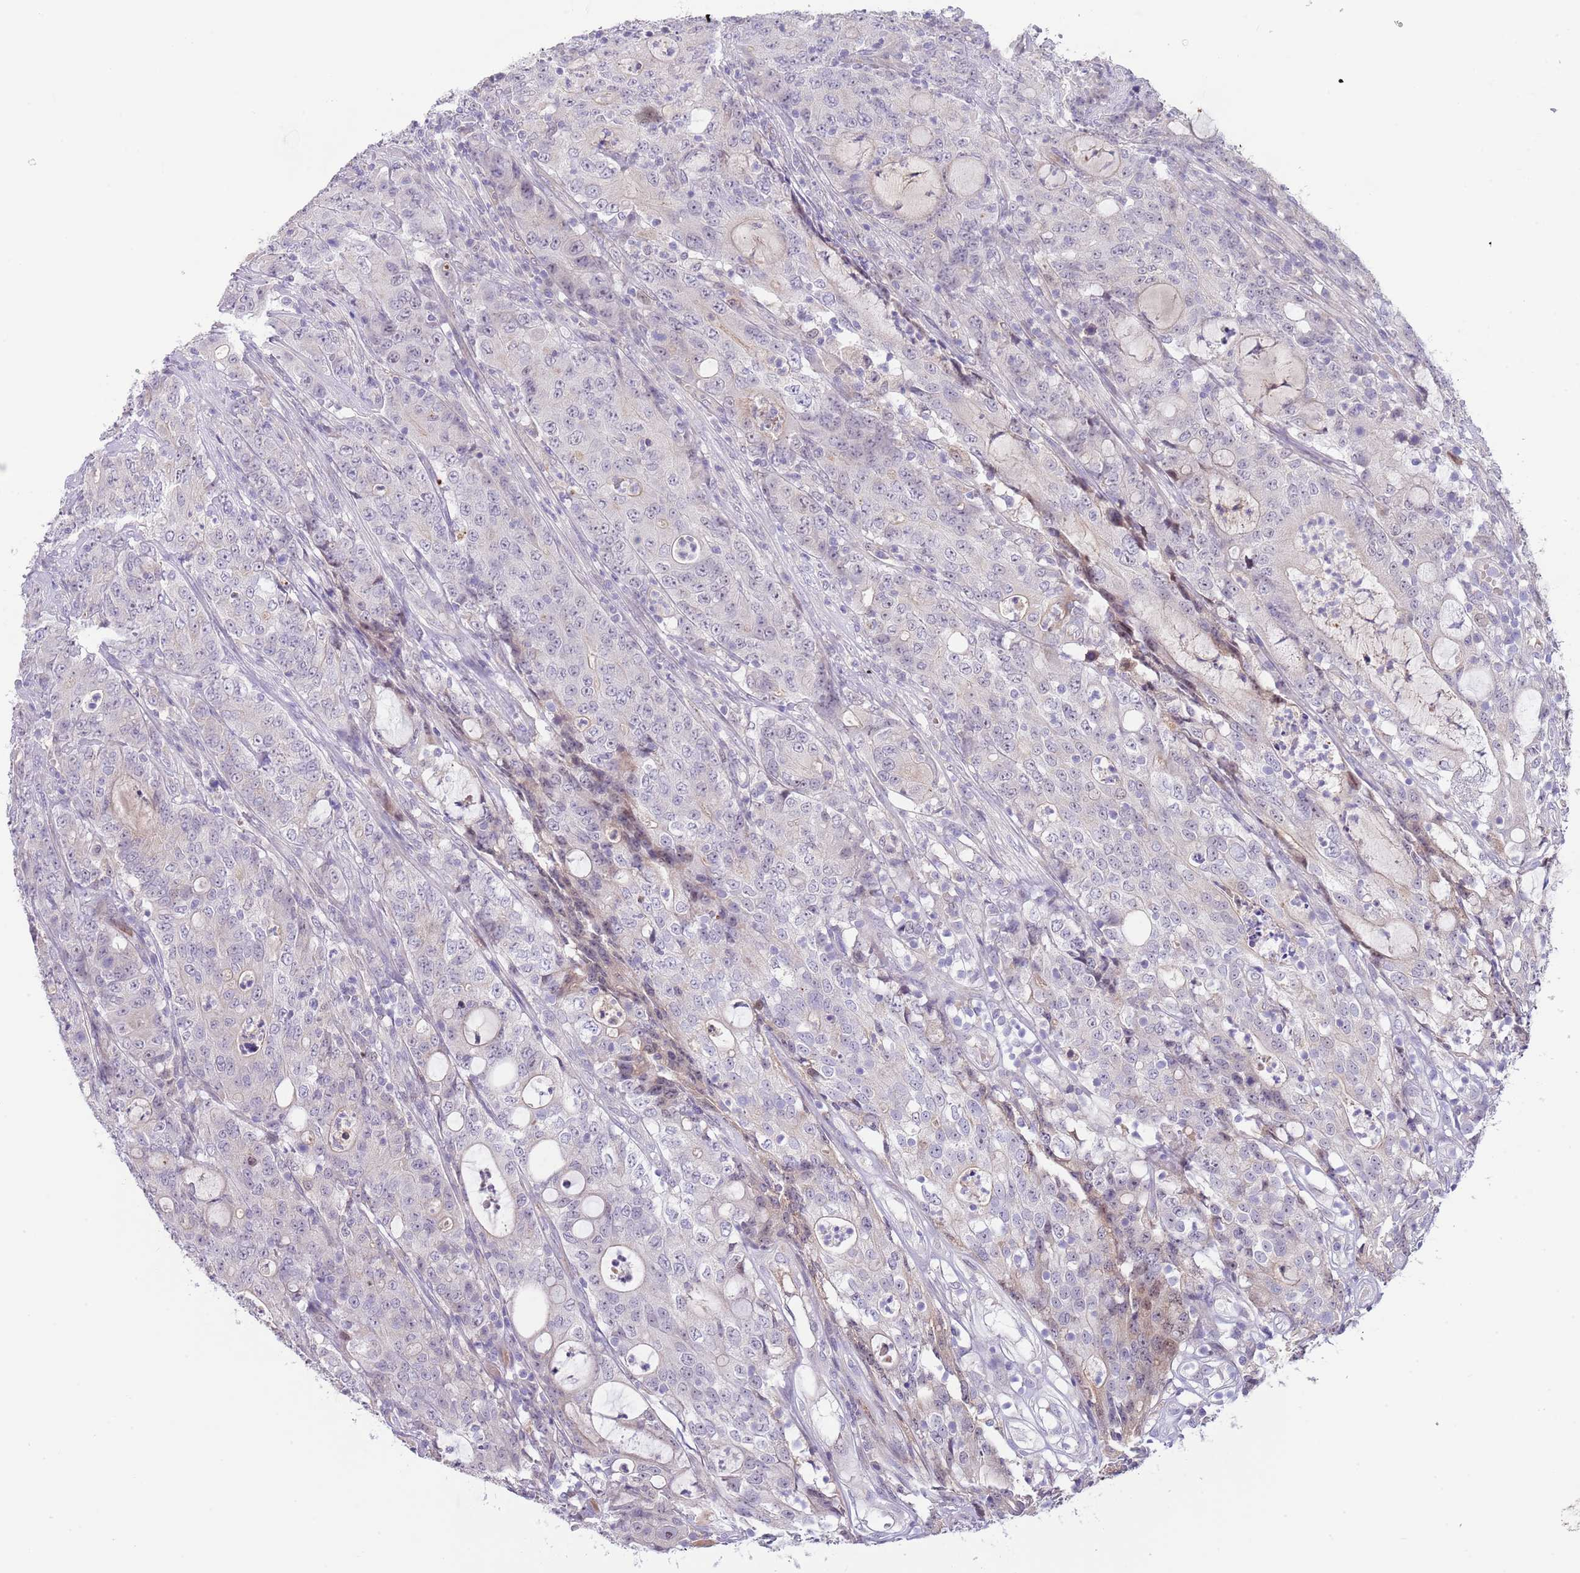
{"staining": {"intensity": "negative", "quantity": "none", "location": "none"}, "tissue": "colorectal cancer", "cell_type": "Tumor cells", "image_type": "cancer", "snomed": [{"axis": "morphology", "description": "Adenocarcinoma, NOS"}, {"axis": "topography", "description": "Colon"}], "caption": "High power microscopy image of an immunohistochemistry (IHC) image of colorectal cancer, revealing no significant staining in tumor cells.", "gene": "AP1S2", "patient": {"sex": "male", "age": 83}}